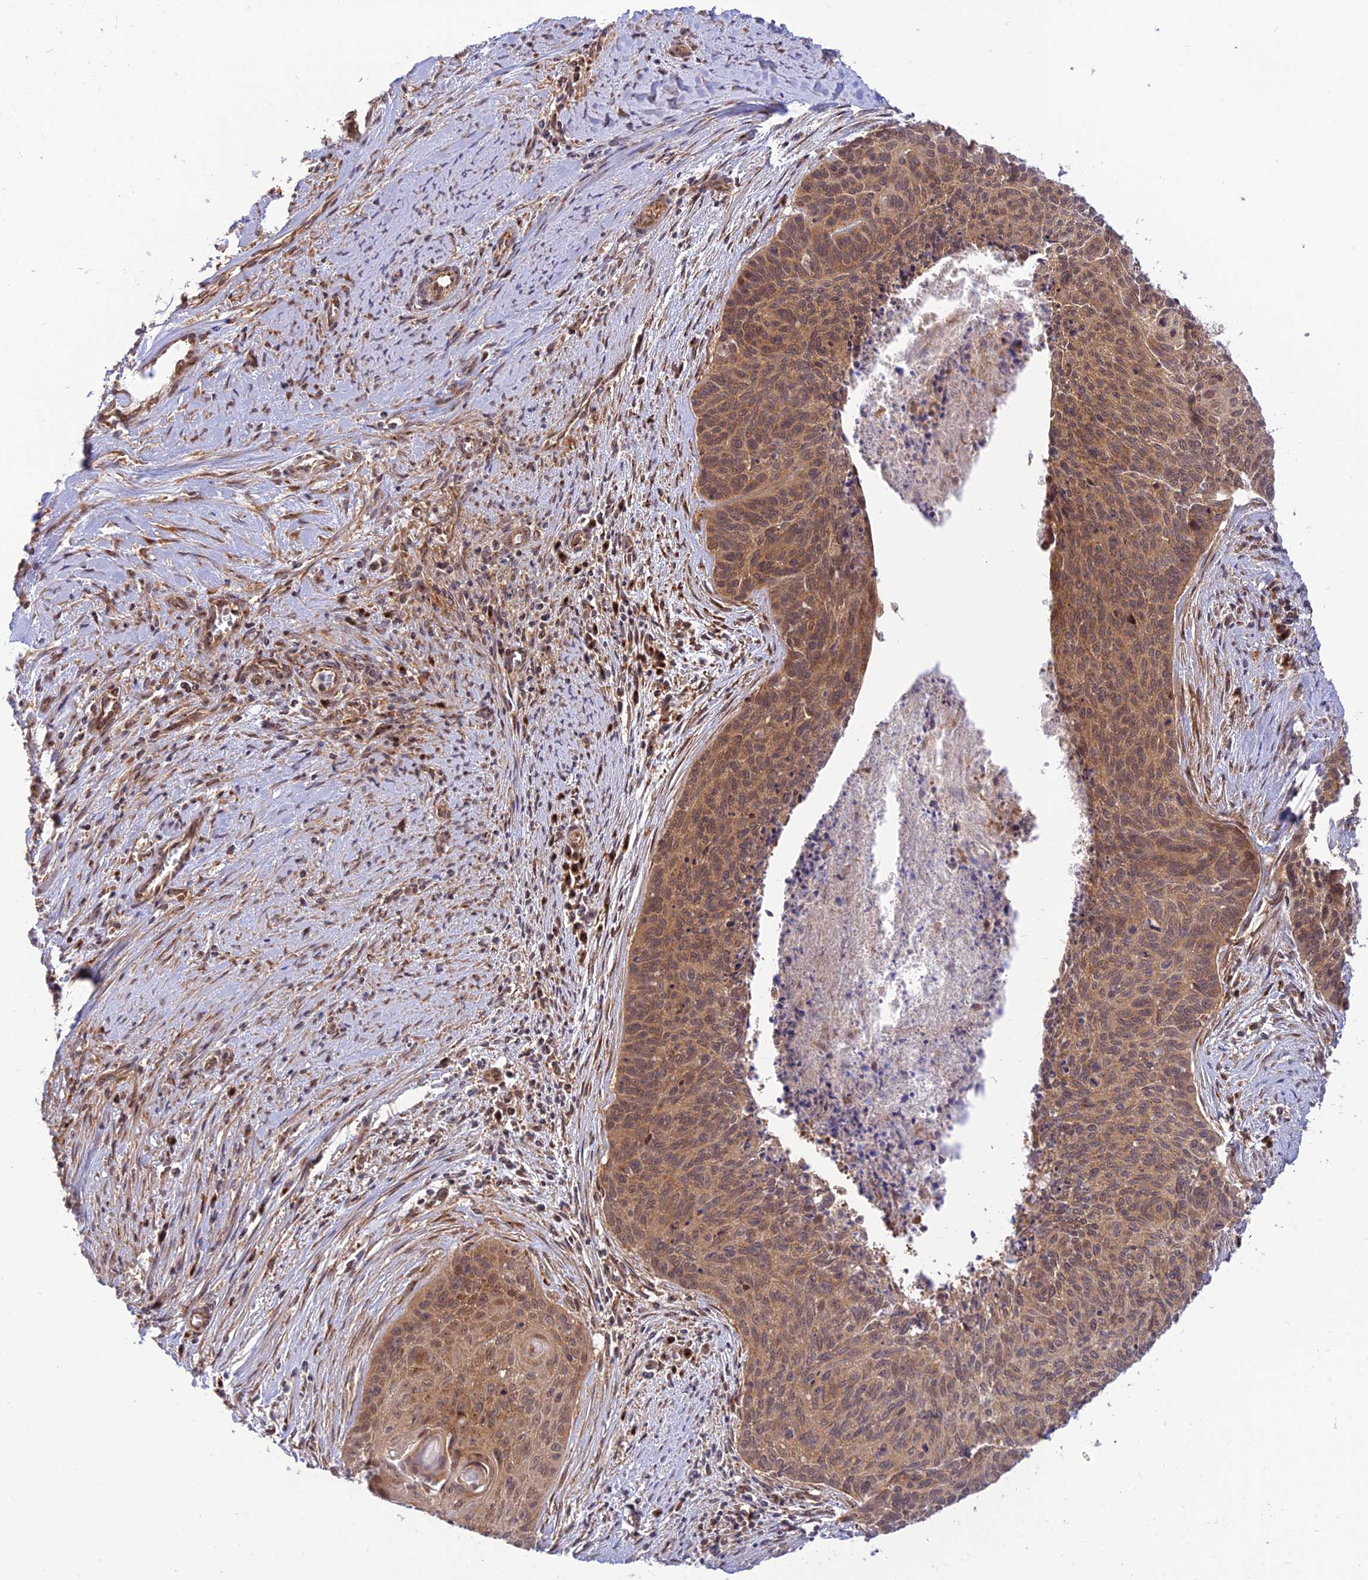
{"staining": {"intensity": "moderate", "quantity": ">75%", "location": "cytoplasmic/membranous"}, "tissue": "cervical cancer", "cell_type": "Tumor cells", "image_type": "cancer", "snomed": [{"axis": "morphology", "description": "Squamous cell carcinoma, NOS"}, {"axis": "topography", "description": "Cervix"}], "caption": "Squamous cell carcinoma (cervical) stained with IHC reveals moderate cytoplasmic/membranous staining in about >75% of tumor cells.", "gene": "GOLGA3", "patient": {"sex": "female", "age": 55}}